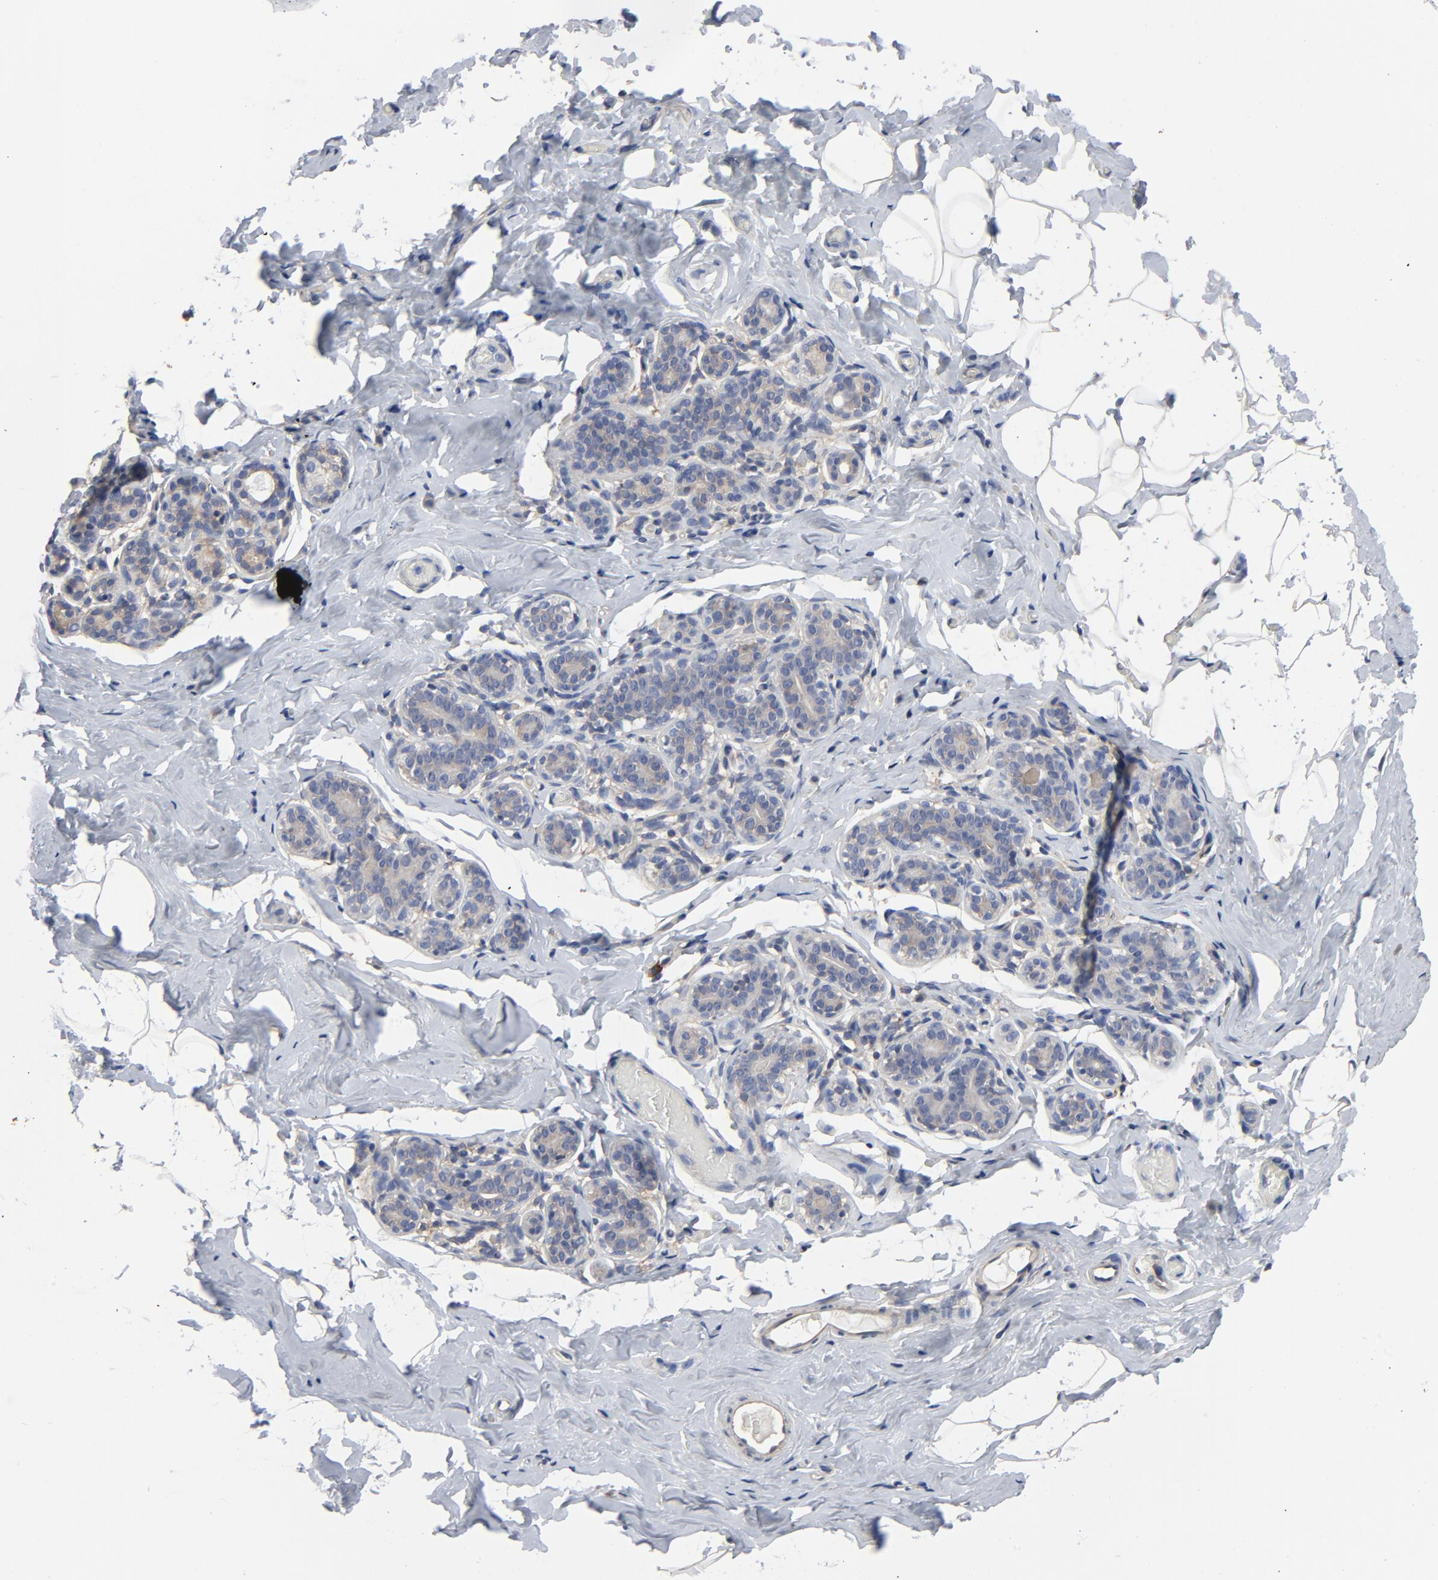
{"staining": {"intensity": "negative", "quantity": "none", "location": "none"}, "tissue": "breast", "cell_type": "Adipocytes", "image_type": "normal", "snomed": [{"axis": "morphology", "description": "Normal tissue, NOS"}, {"axis": "topography", "description": "Breast"}, {"axis": "topography", "description": "Soft tissue"}], "caption": "This is an immunohistochemistry (IHC) photomicrograph of normal human breast. There is no staining in adipocytes.", "gene": "DYNLT3", "patient": {"sex": "female", "age": 75}}